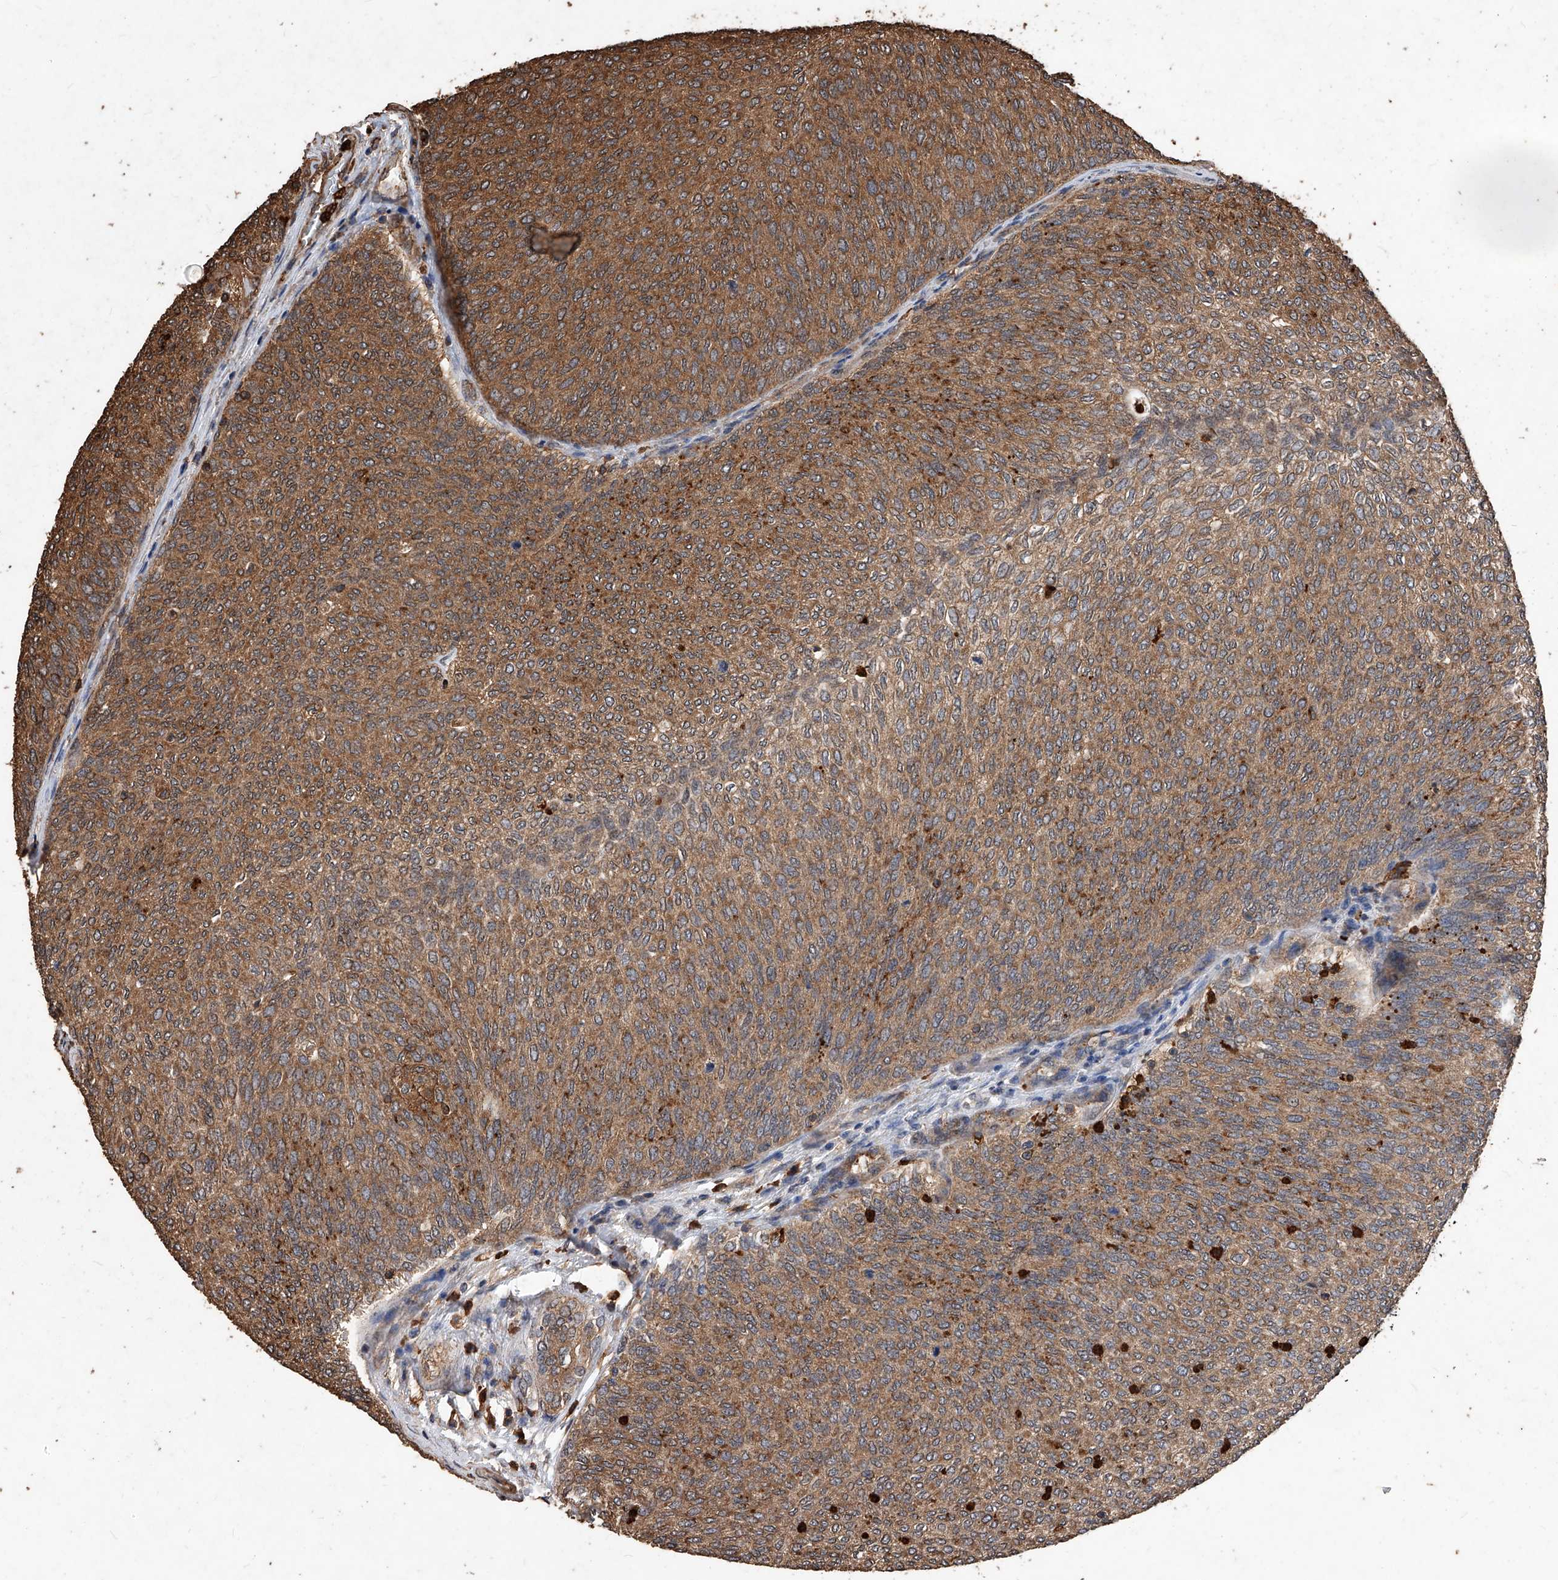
{"staining": {"intensity": "moderate", "quantity": ">75%", "location": "cytoplasmic/membranous"}, "tissue": "urothelial cancer", "cell_type": "Tumor cells", "image_type": "cancer", "snomed": [{"axis": "morphology", "description": "Urothelial carcinoma, Low grade"}, {"axis": "topography", "description": "Urinary bladder"}], "caption": "Immunohistochemistry (DAB (3,3'-diaminobenzidine)) staining of human urothelial cancer displays moderate cytoplasmic/membranous protein expression in about >75% of tumor cells.", "gene": "UCP2", "patient": {"sex": "female", "age": 79}}